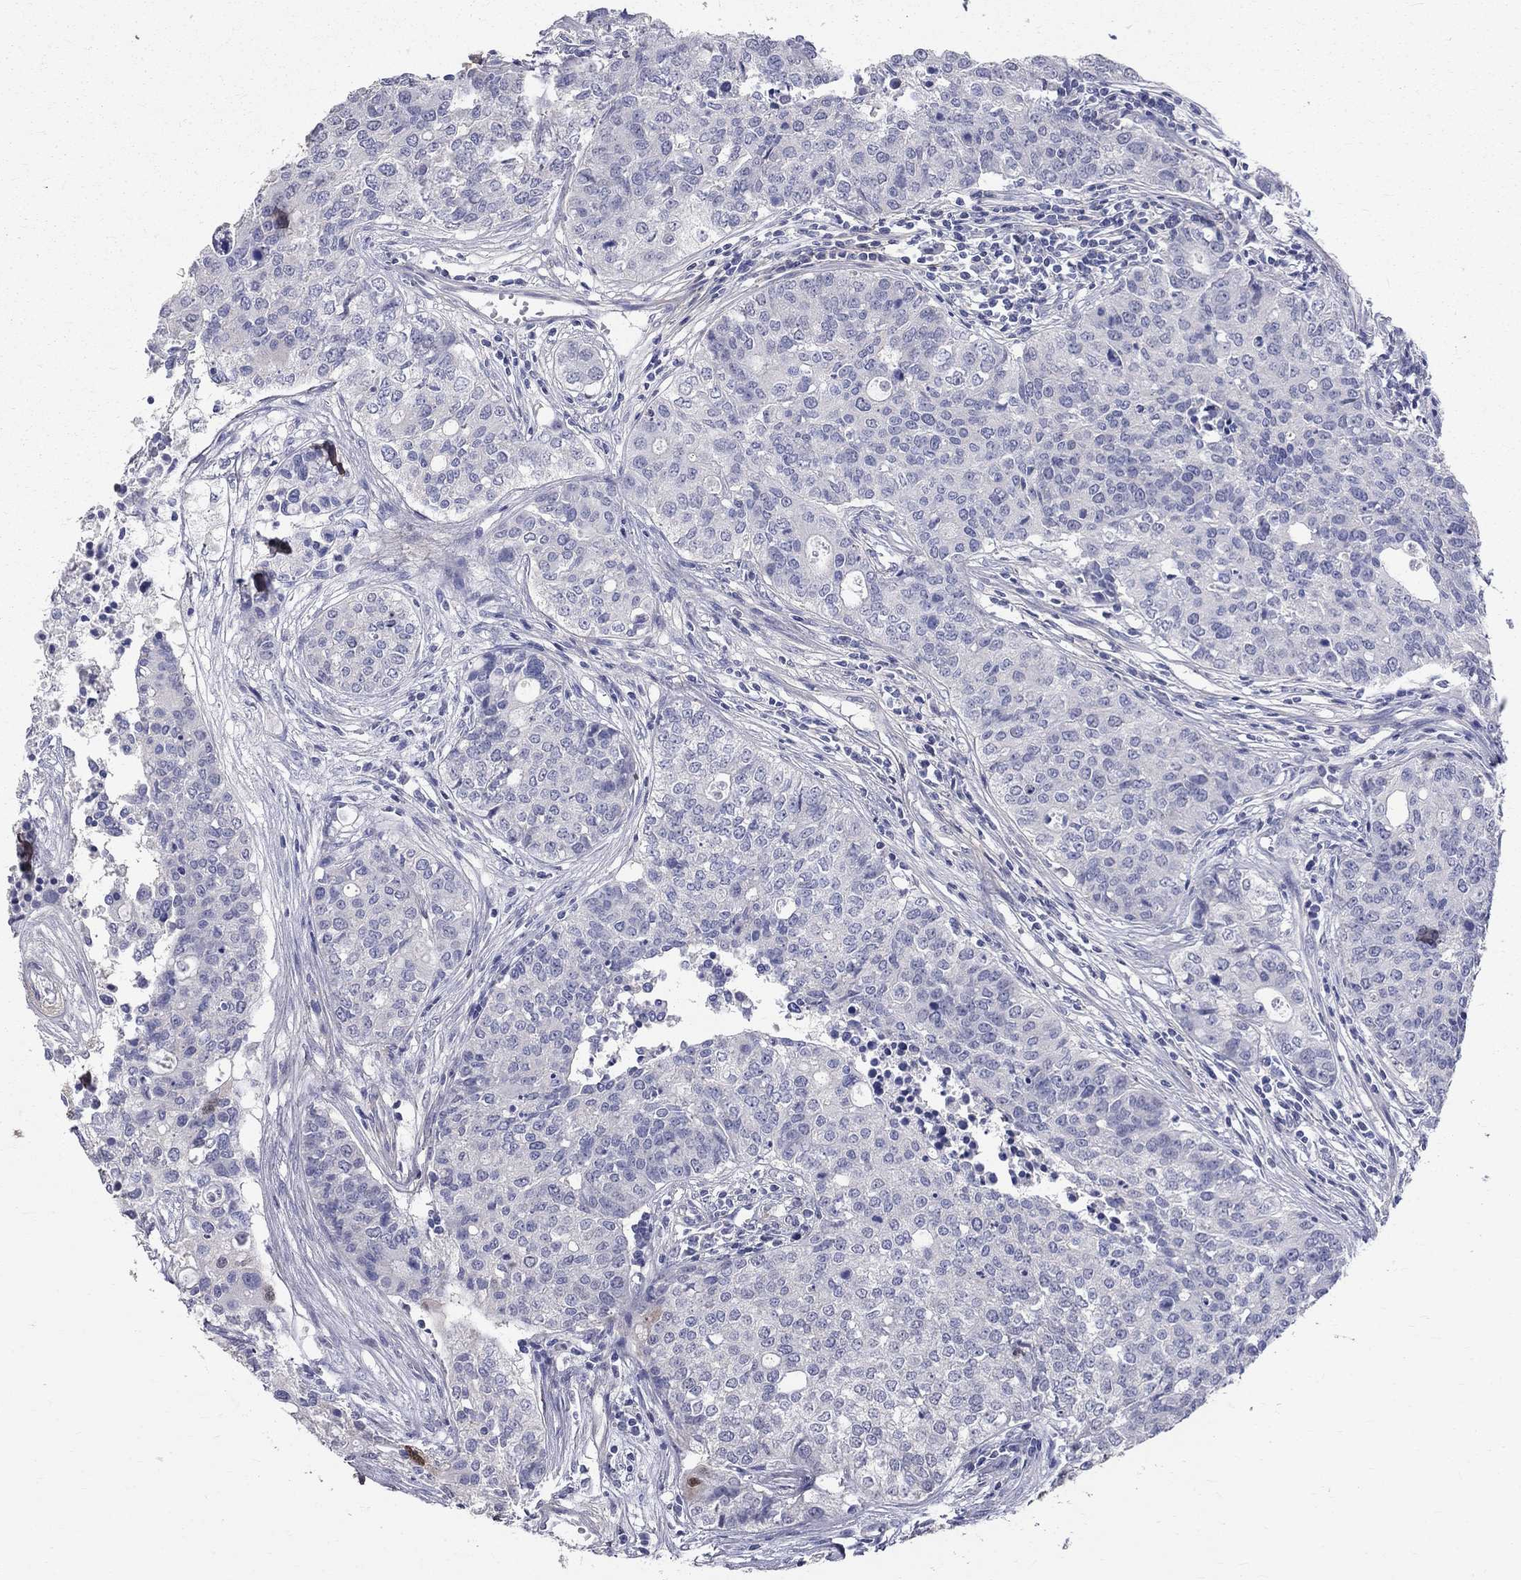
{"staining": {"intensity": "negative", "quantity": "none", "location": "none"}, "tissue": "carcinoid", "cell_type": "Tumor cells", "image_type": "cancer", "snomed": [{"axis": "morphology", "description": "Carcinoid, malignant, NOS"}, {"axis": "topography", "description": "Colon"}], "caption": "Malignant carcinoid was stained to show a protein in brown. There is no significant positivity in tumor cells. The staining is performed using DAB (3,3'-diaminobenzidine) brown chromogen with nuclei counter-stained in using hematoxylin.", "gene": "ANXA10", "patient": {"sex": "male", "age": 81}}